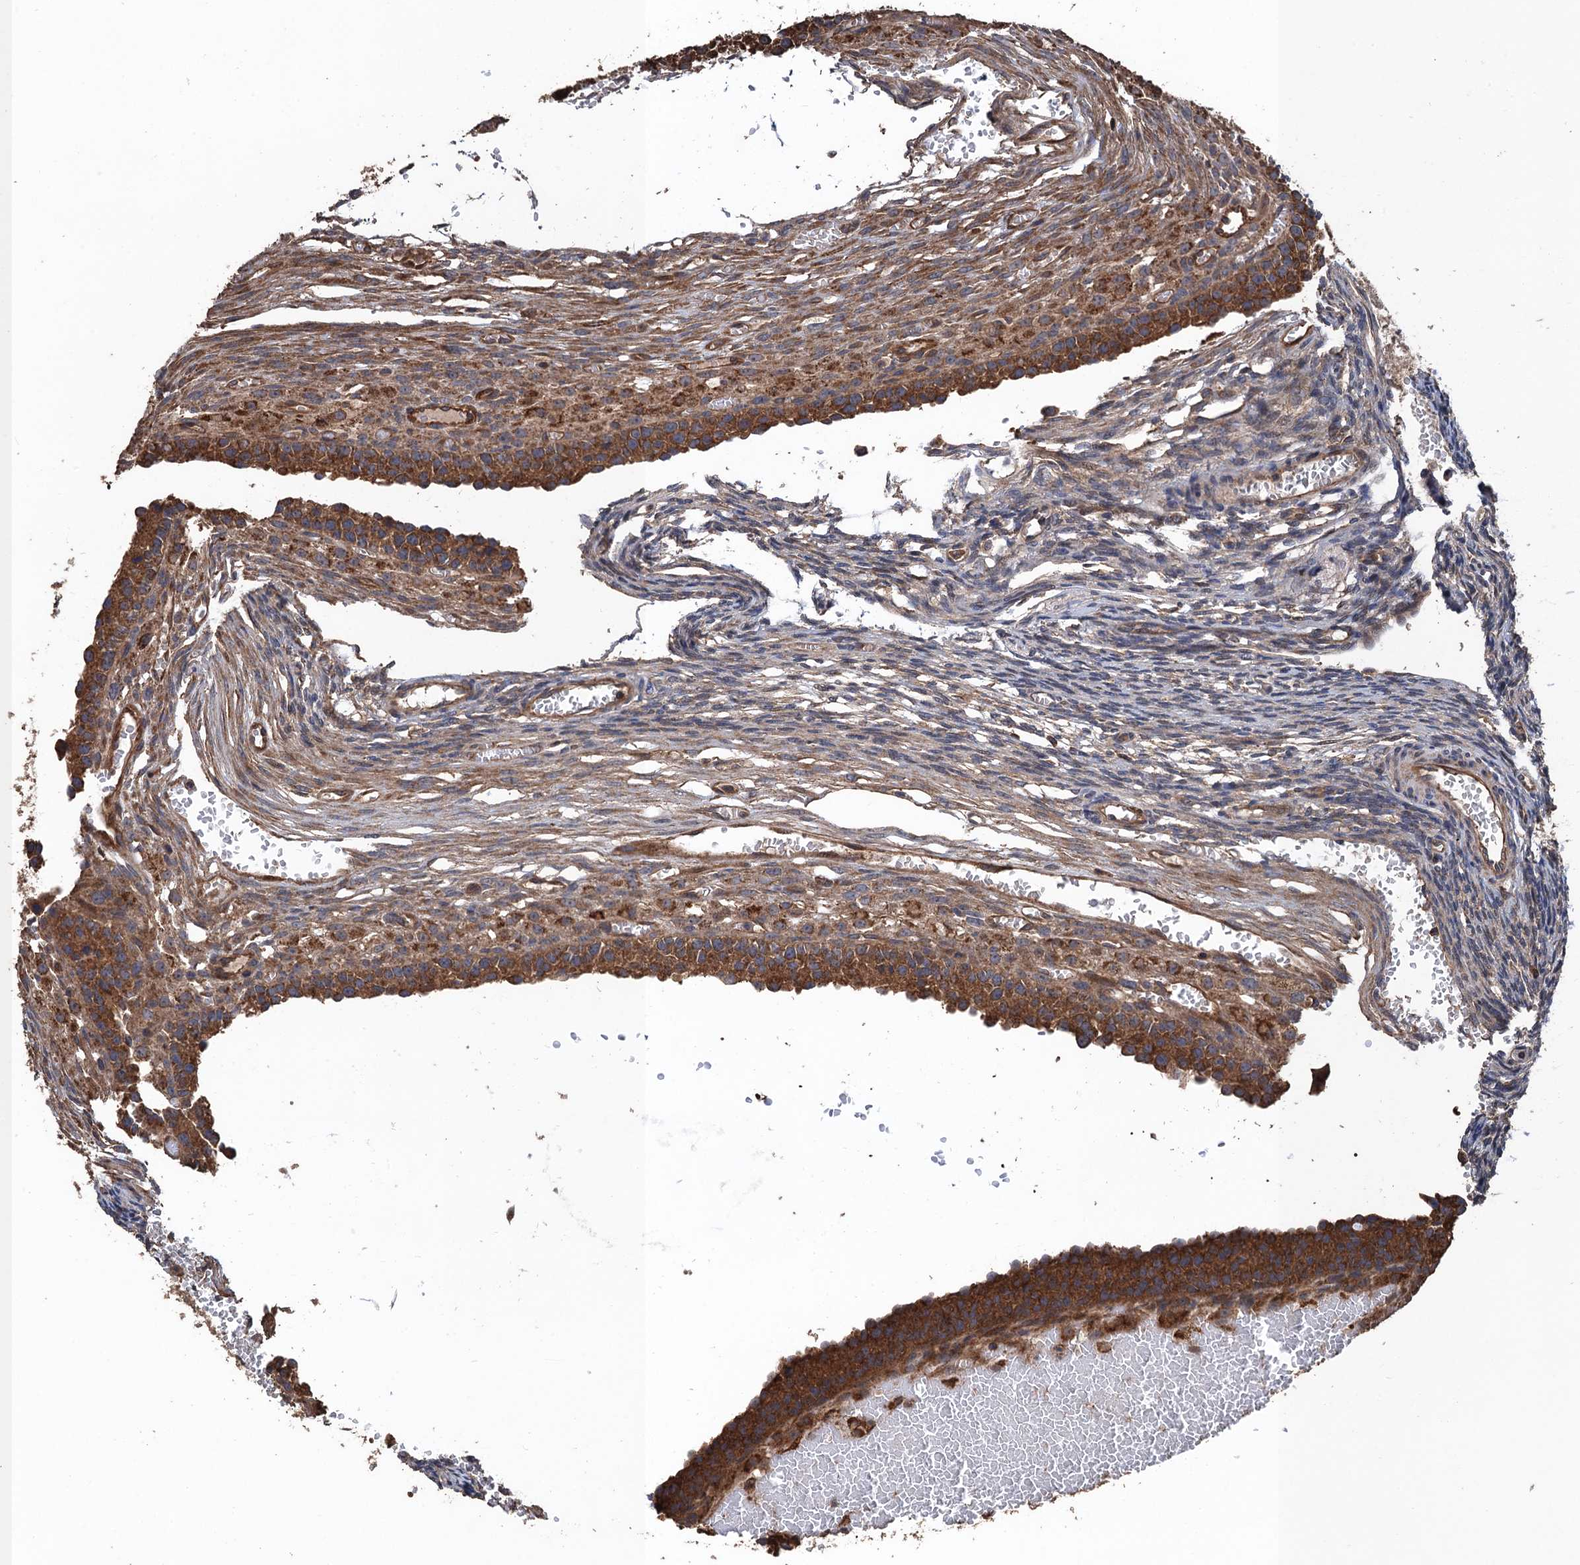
{"staining": {"intensity": "strong", "quantity": ">75%", "location": "cytoplasmic/membranous"}, "tissue": "ovary", "cell_type": "Follicle cells", "image_type": "normal", "snomed": [{"axis": "morphology", "description": "Normal tissue, NOS"}, {"axis": "topography", "description": "Ovary"}], "caption": "Ovary stained with a brown dye displays strong cytoplasmic/membranous positive staining in about >75% of follicle cells.", "gene": "PPP4R1", "patient": {"sex": "female", "age": 39}}